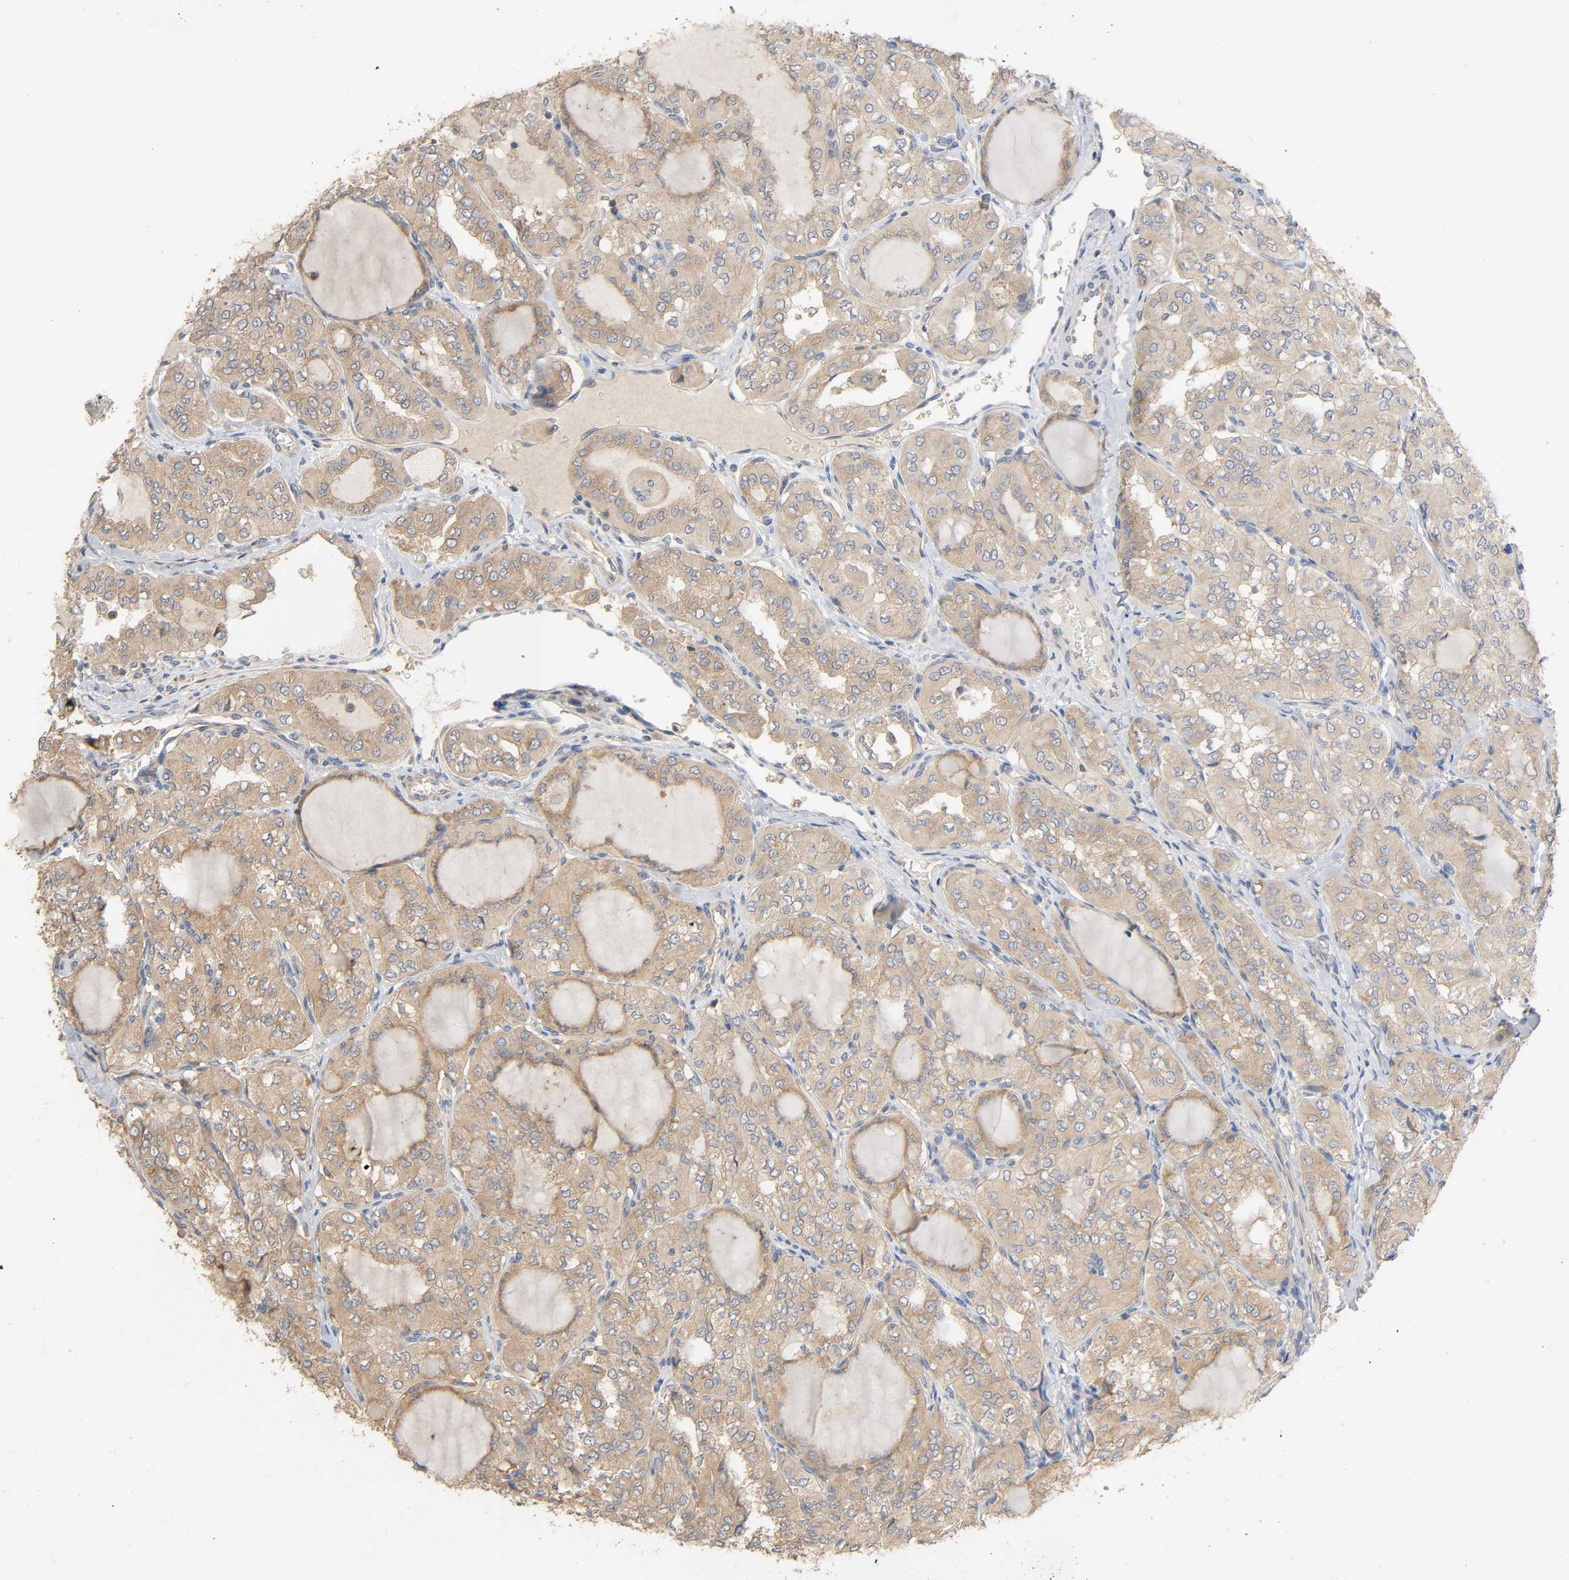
{"staining": {"intensity": "moderate", "quantity": ">75%", "location": "cytoplasmic/membranous"}, "tissue": "thyroid cancer", "cell_type": "Tumor cells", "image_type": "cancer", "snomed": [{"axis": "morphology", "description": "Papillary adenocarcinoma, NOS"}, {"axis": "topography", "description": "Thyroid gland"}], "caption": "There is medium levels of moderate cytoplasmic/membranous staining in tumor cells of thyroid cancer (papillary adenocarcinoma), as demonstrated by immunohistochemical staining (brown color).", "gene": "SGSM1", "patient": {"sex": "male", "age": 20}}